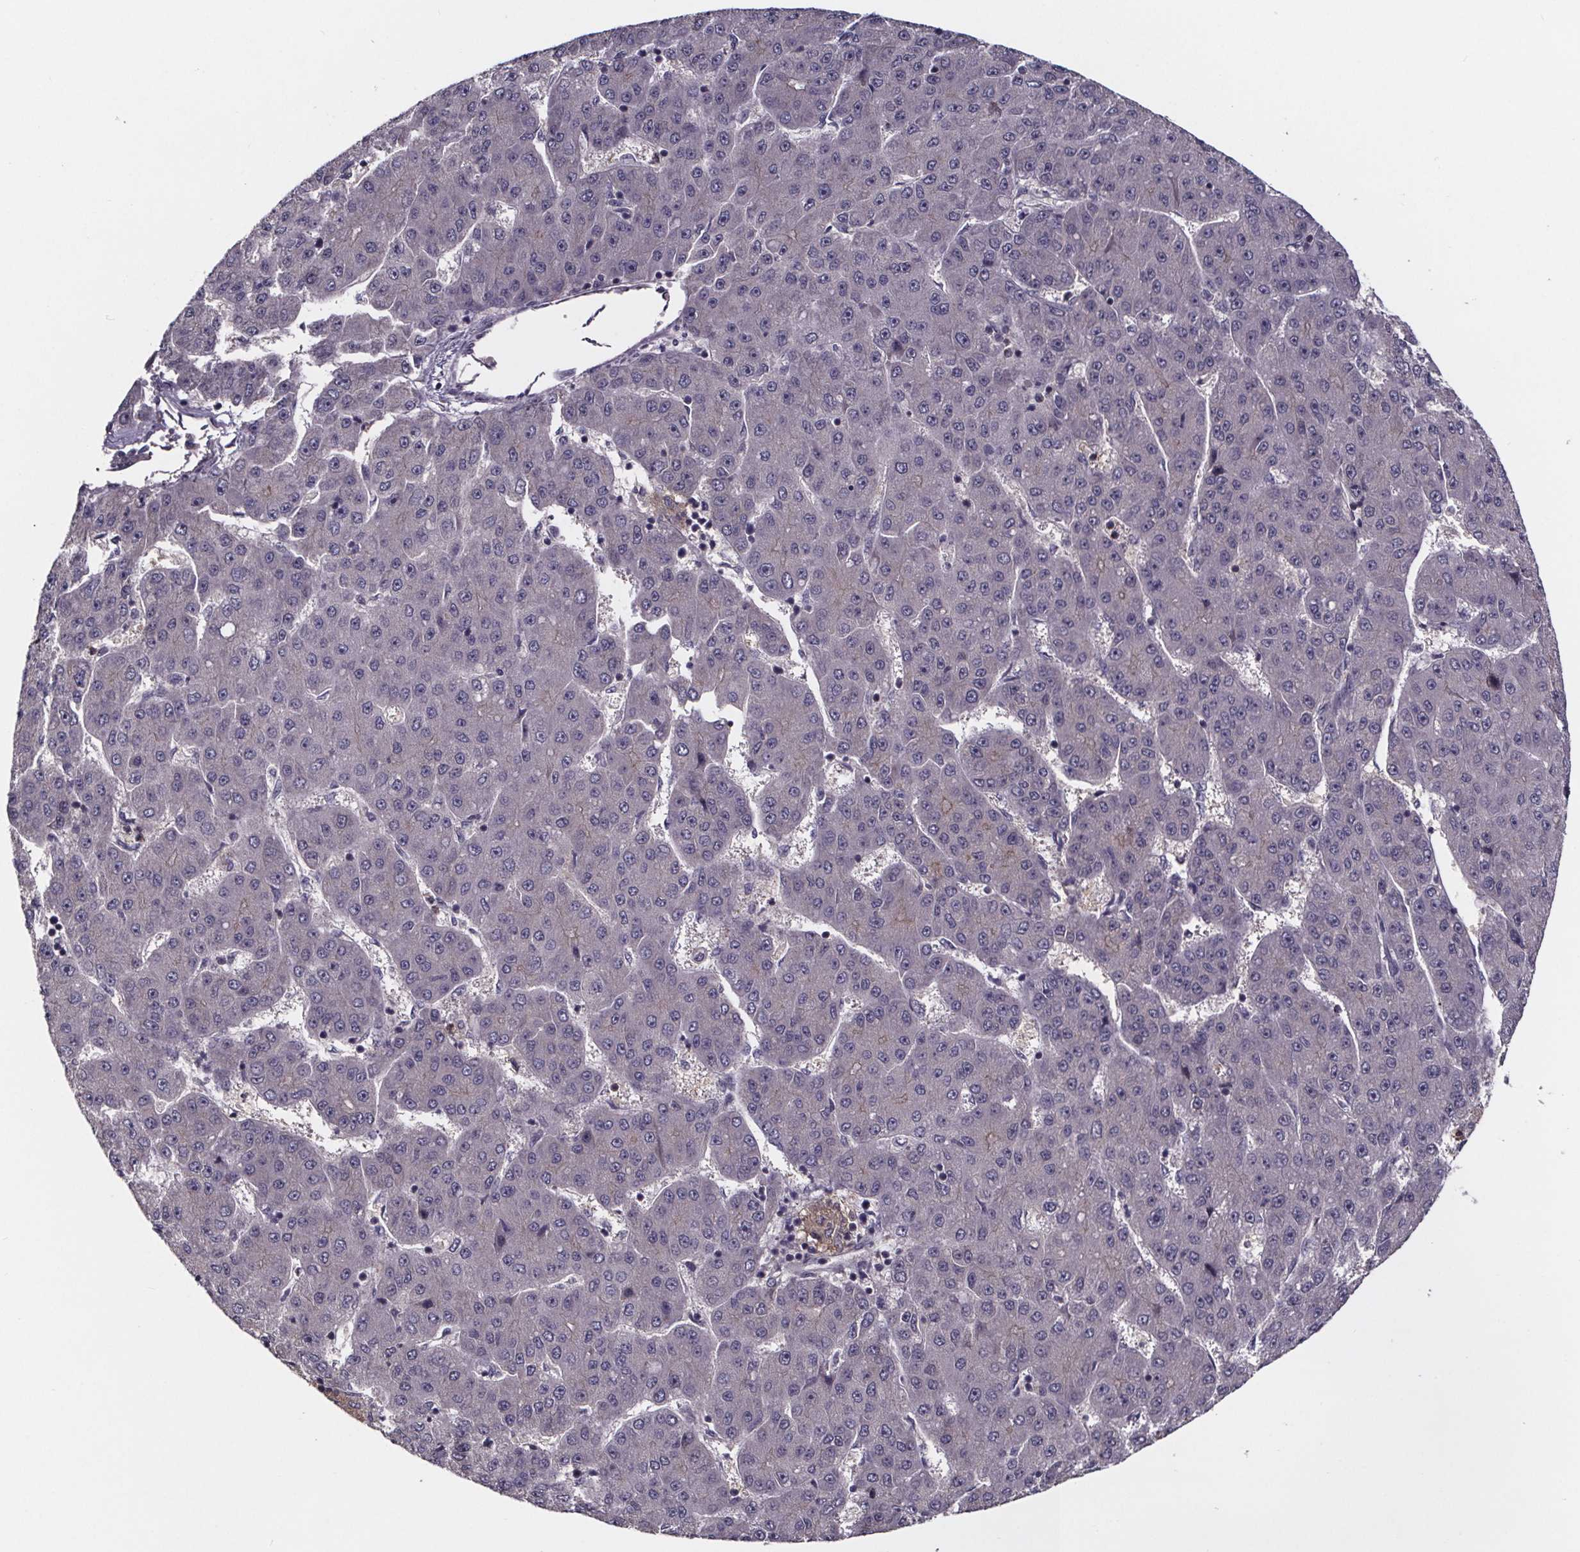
{"staining": {"intensity": "negative", "quantity": "none", "location": "none"}, "tissue": "liver cancer", "cell_type": "Tumor cells", "image_type": "cancer", "snomed": [{"axis": "morphology", "description": "Carcinoma, Hepatocellular, NOS"}, {"axis": "topography", "description": "Liver"}], "caption": "This is an immunohistochemistry (IHC) micrograph of hepatocellular carcinoma (liver). There is no positivity in tumor cells.", "gene": "SMIM1", "patient": {"sex": "male", "age": 67}}